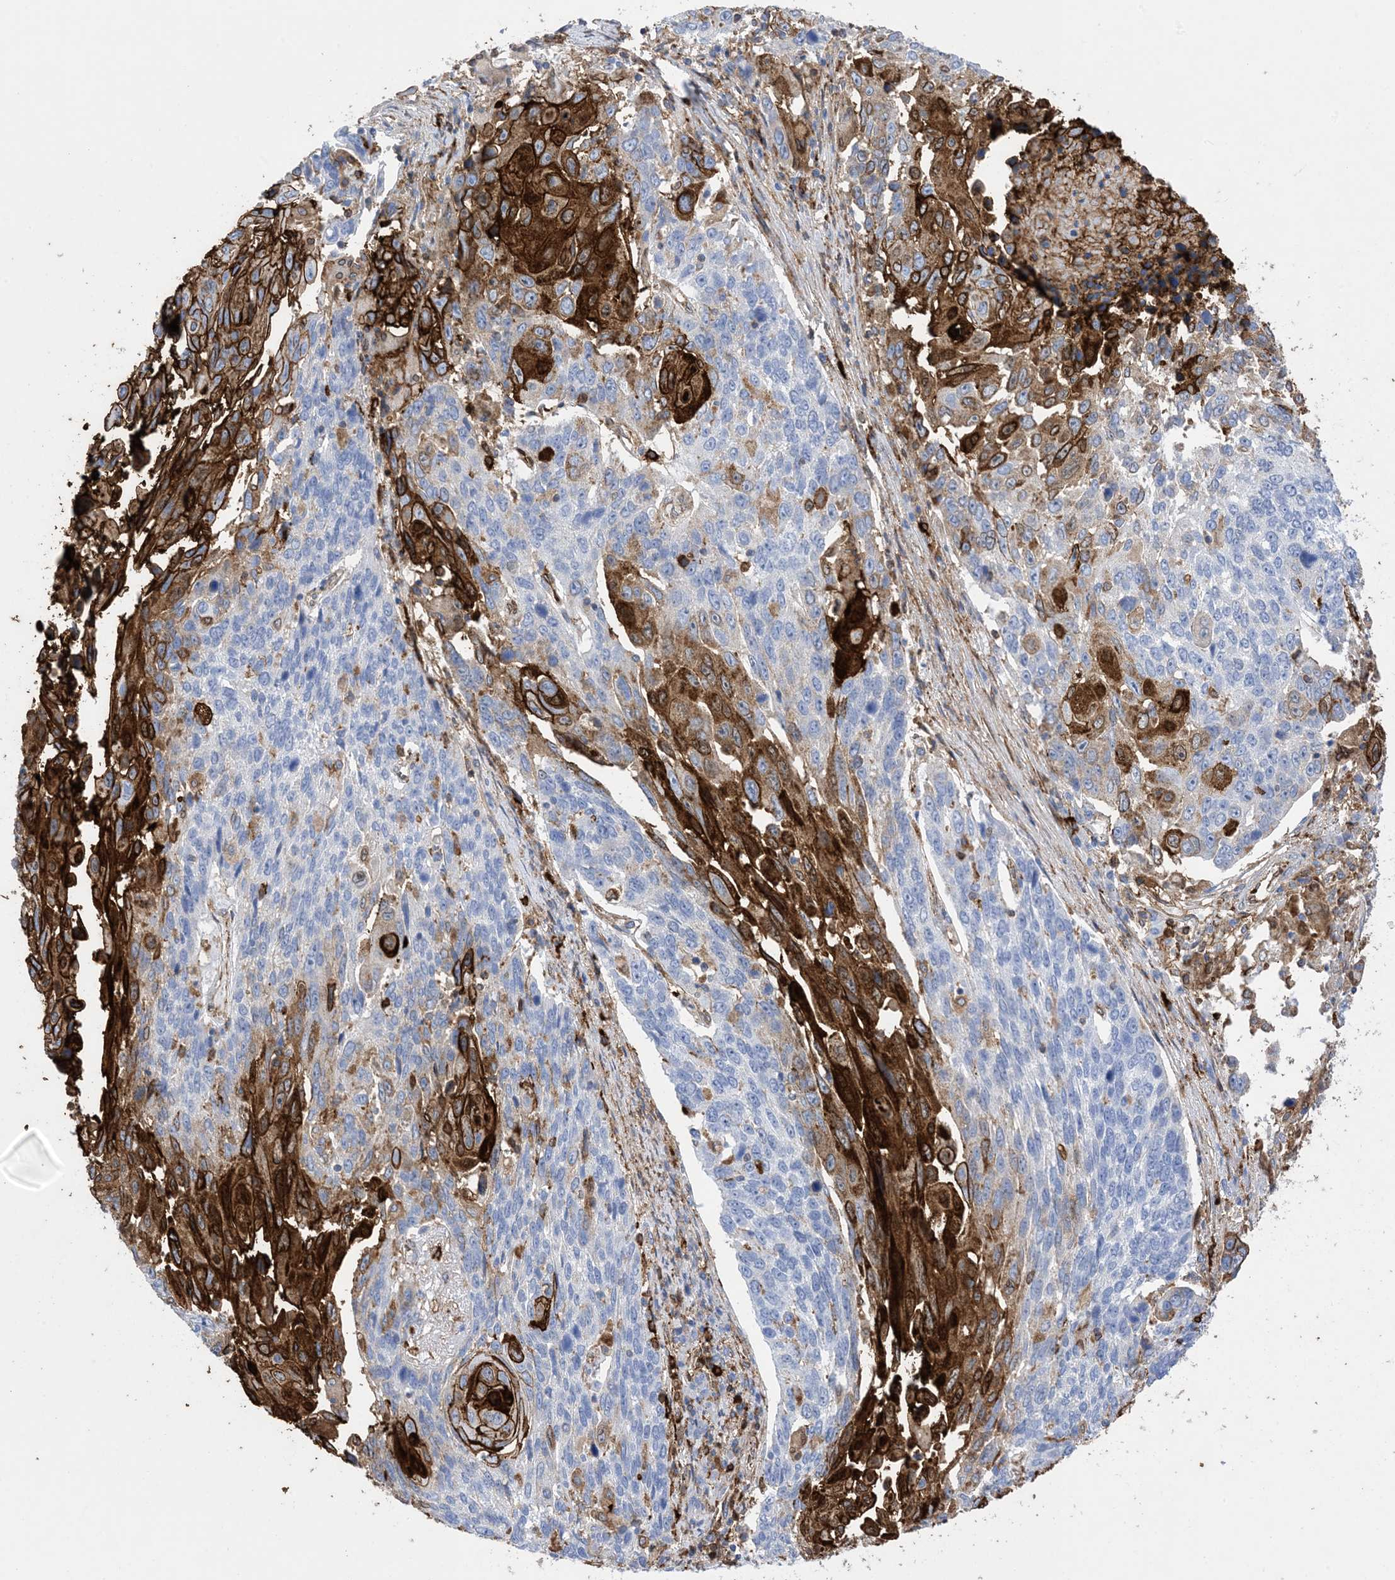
{"staining": {"intensity": "strong", "quantity": "<25%", "location": "cytoplasmic/membranous"}, "tissue": "lung cancer", "cell_type": "Tumor cells", "image_type": "cancer", "snomed": [{"axis": "morphology", "description": "Squamous cell carcinoma, NOS"}, {"axis": "topography", "description": "Lung"}], "caption": "Brown immunohistochemical staining in lung cancer reveals strong cytoplasmic/membranous positivity in about <25% of tumor cells.", "gene": "ANXA1", "patient": {"sex": "male", "age": 66}}